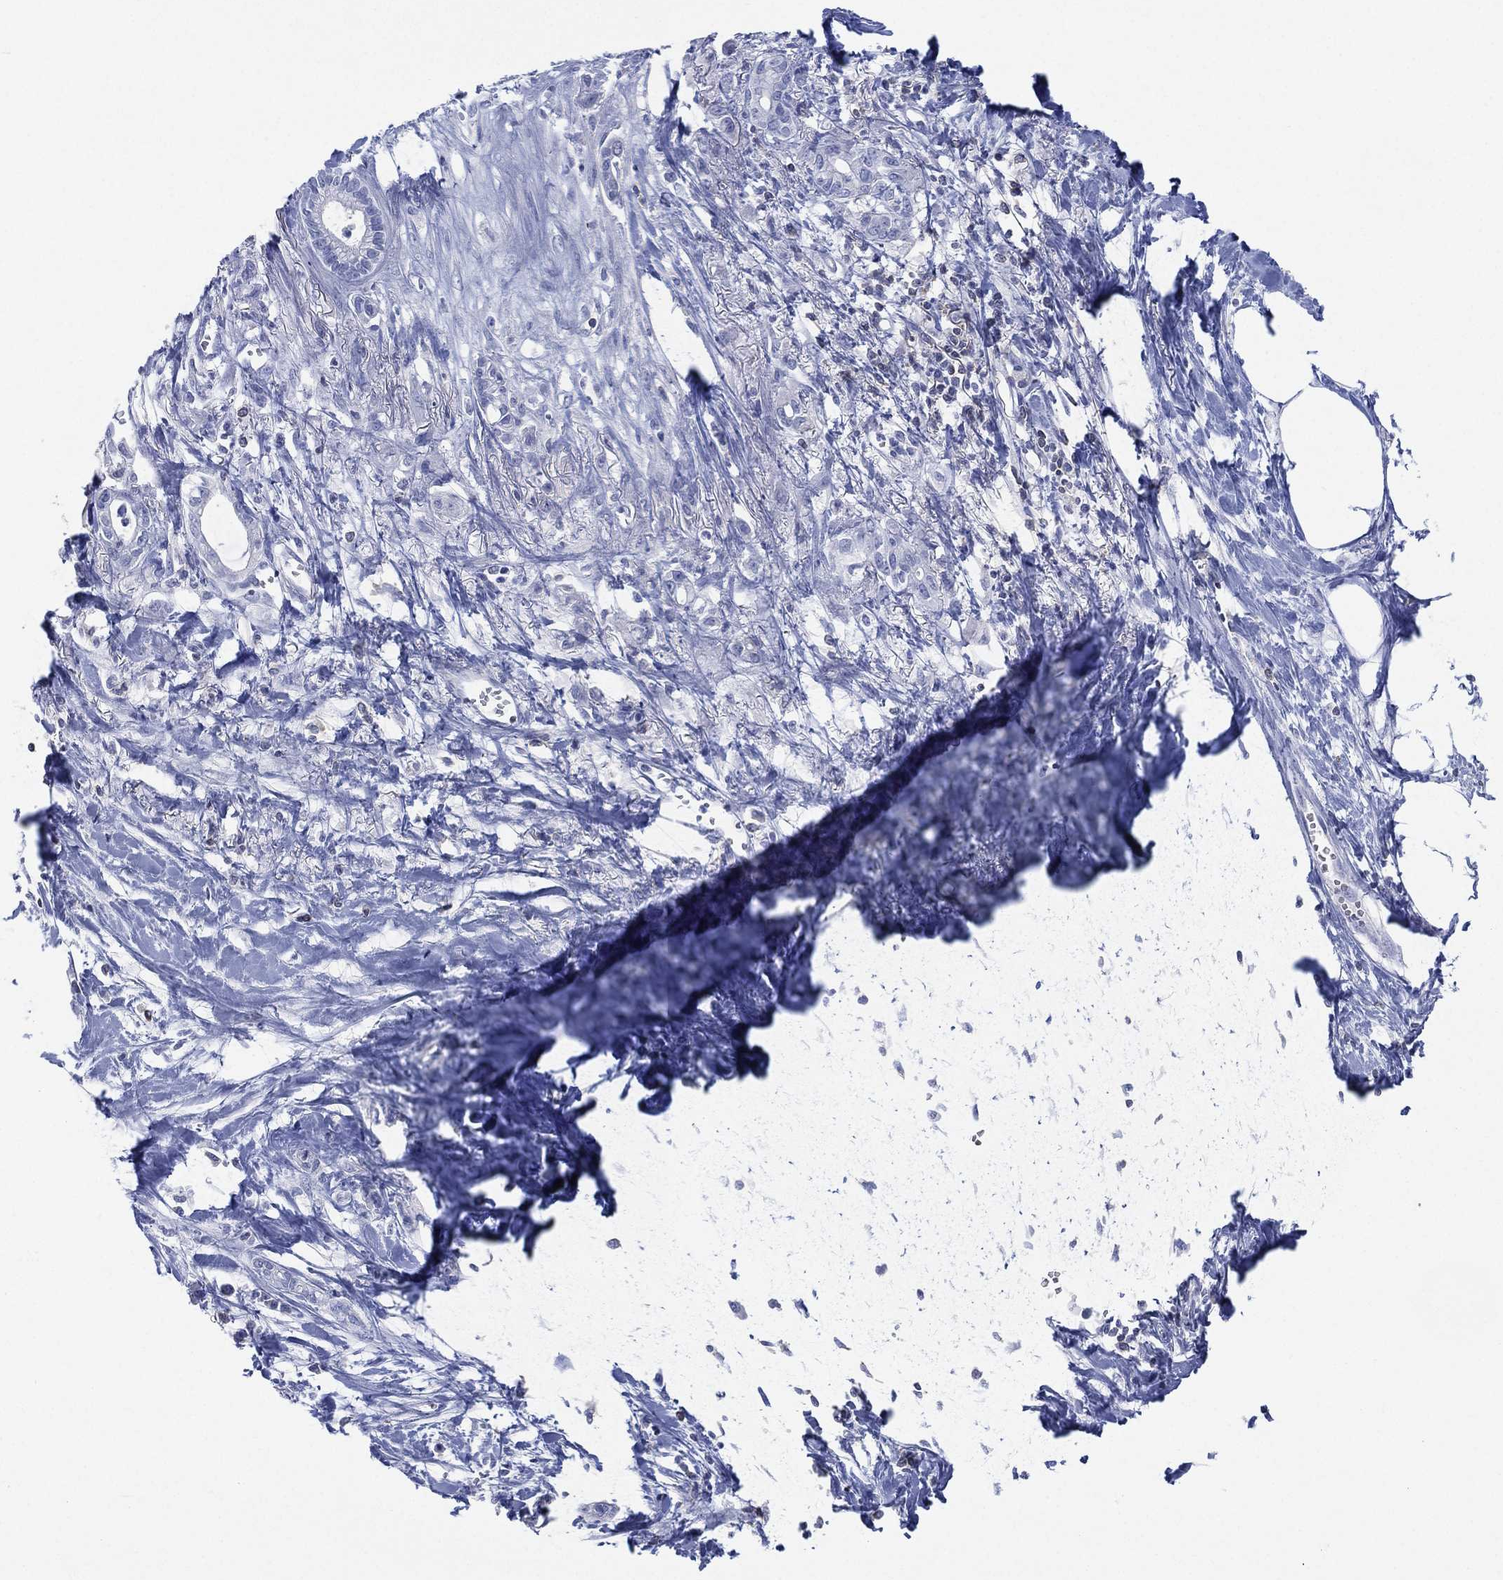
{"staining": {"intensity": "negative", "quantity": "none", "location": "none"}, "tissue": "pancreatic cancer", "cell_type": "Tumor cells", "image_type": "cancer", "snomed": [{"axis": "morphology", "description": "Adenocarcinoma, NOS"}, {"axis": "topography", "description": "Pancreas"}], "caption": "This is an immunohistochemistry (IHC) histopathology image of human pancreatic adenocarcinoma. There is no staining in tumor cells.", "gene": "SEPTIN1", "patient": {"sex": "male", "age": 71}}